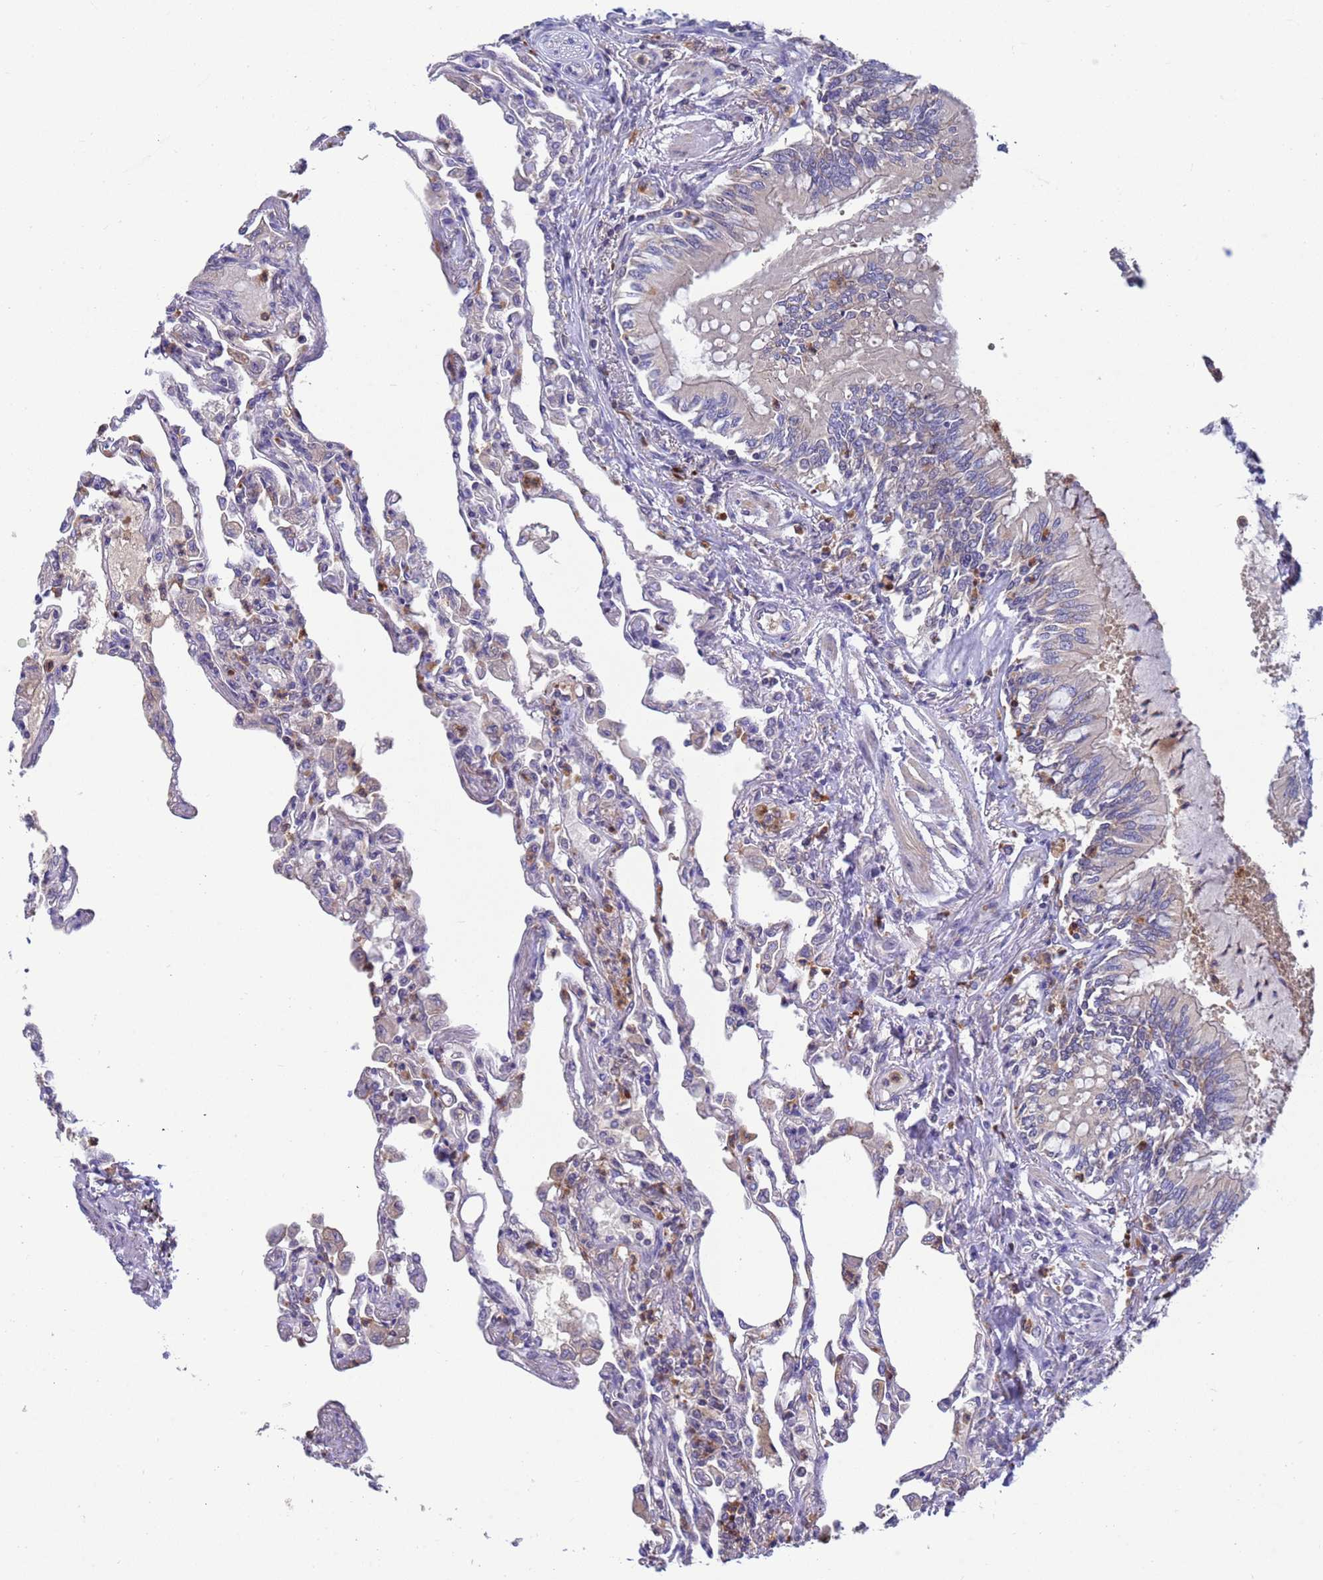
{"staining": {"intensity": "negative", "quantity": "none", "location": "none"}, "tissue": "lung", "cell_type": "Alveolar cells", "image_type": "normal", "snomed": [{"axis": "morphology", "description": "Normal tissue, NOS"}, {"axis": "topography", "description": "Bronchus"}, {"axis": "topography", "description": "Lung"}], "caption": "Normal lung was stained to show a protein in brown. There is no significant expression in alveolar cells. (Brightfield microscopy of DAB immunohistochemistry (IHC) at high magnification).", "gene": "AMPD3", "patient": {"sex": "female", "age": 49}}